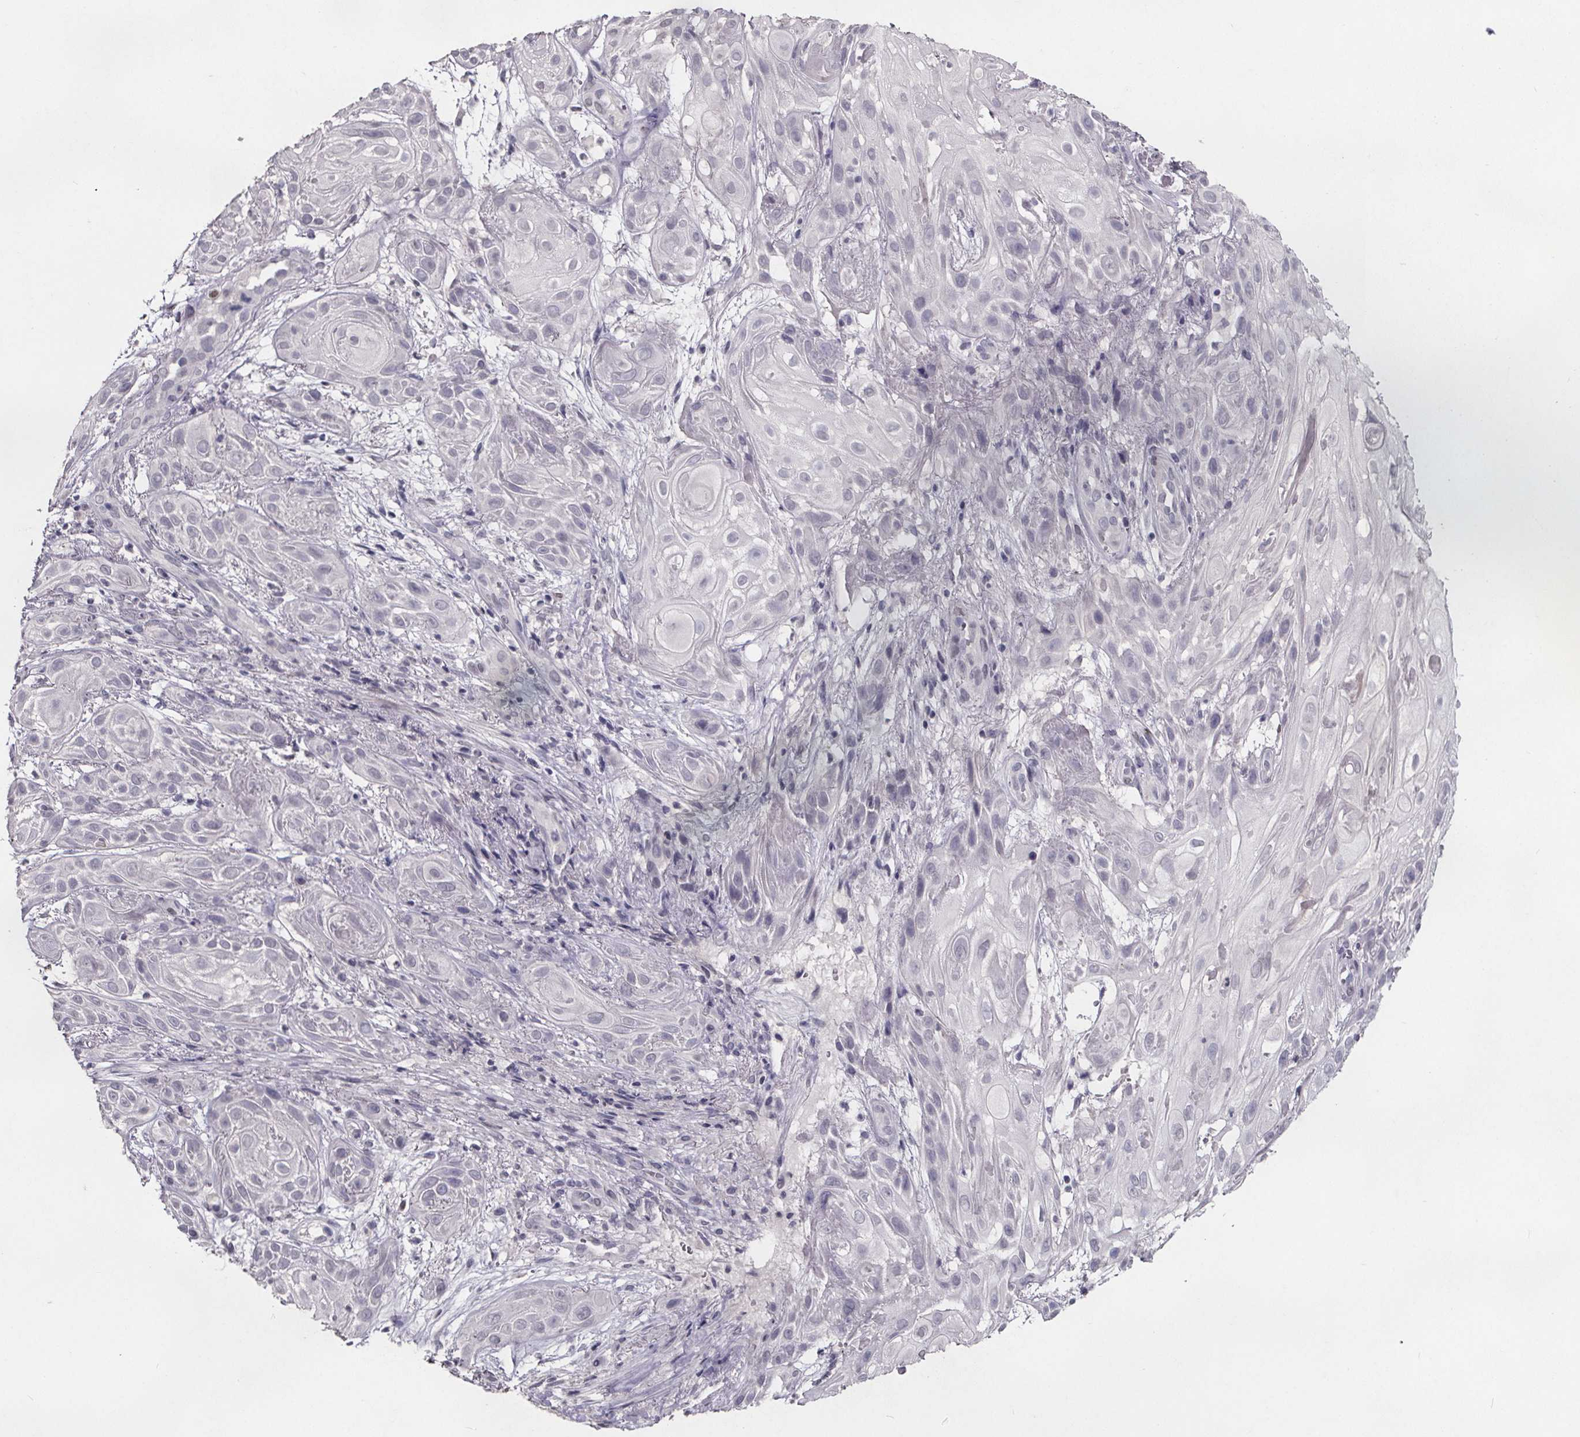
{"staining": {"intensity": "negative", "quantity": "none", "location": "none"}, "tissue": "skin cancer", "cell_type": "Tumor cells", "image_type": "cancer", "snomed": [{"axis": "morphology", "description": "Squamous cell carcinoma, NOS"}, {"axis": "topography", "description": "Skin"}], "caption": "An immunohistochemistry histopathology image of skin cancer (squamous cell carcinoma) is shown. There is no staining in tumor cells of skin cancer (squamous cell carcinoma). (Brightfield microscopy of DAB immunohistochemistry (IHC) at high magnification).", "gene": "AR", "patient": {"sex": "male", "age": 62}}